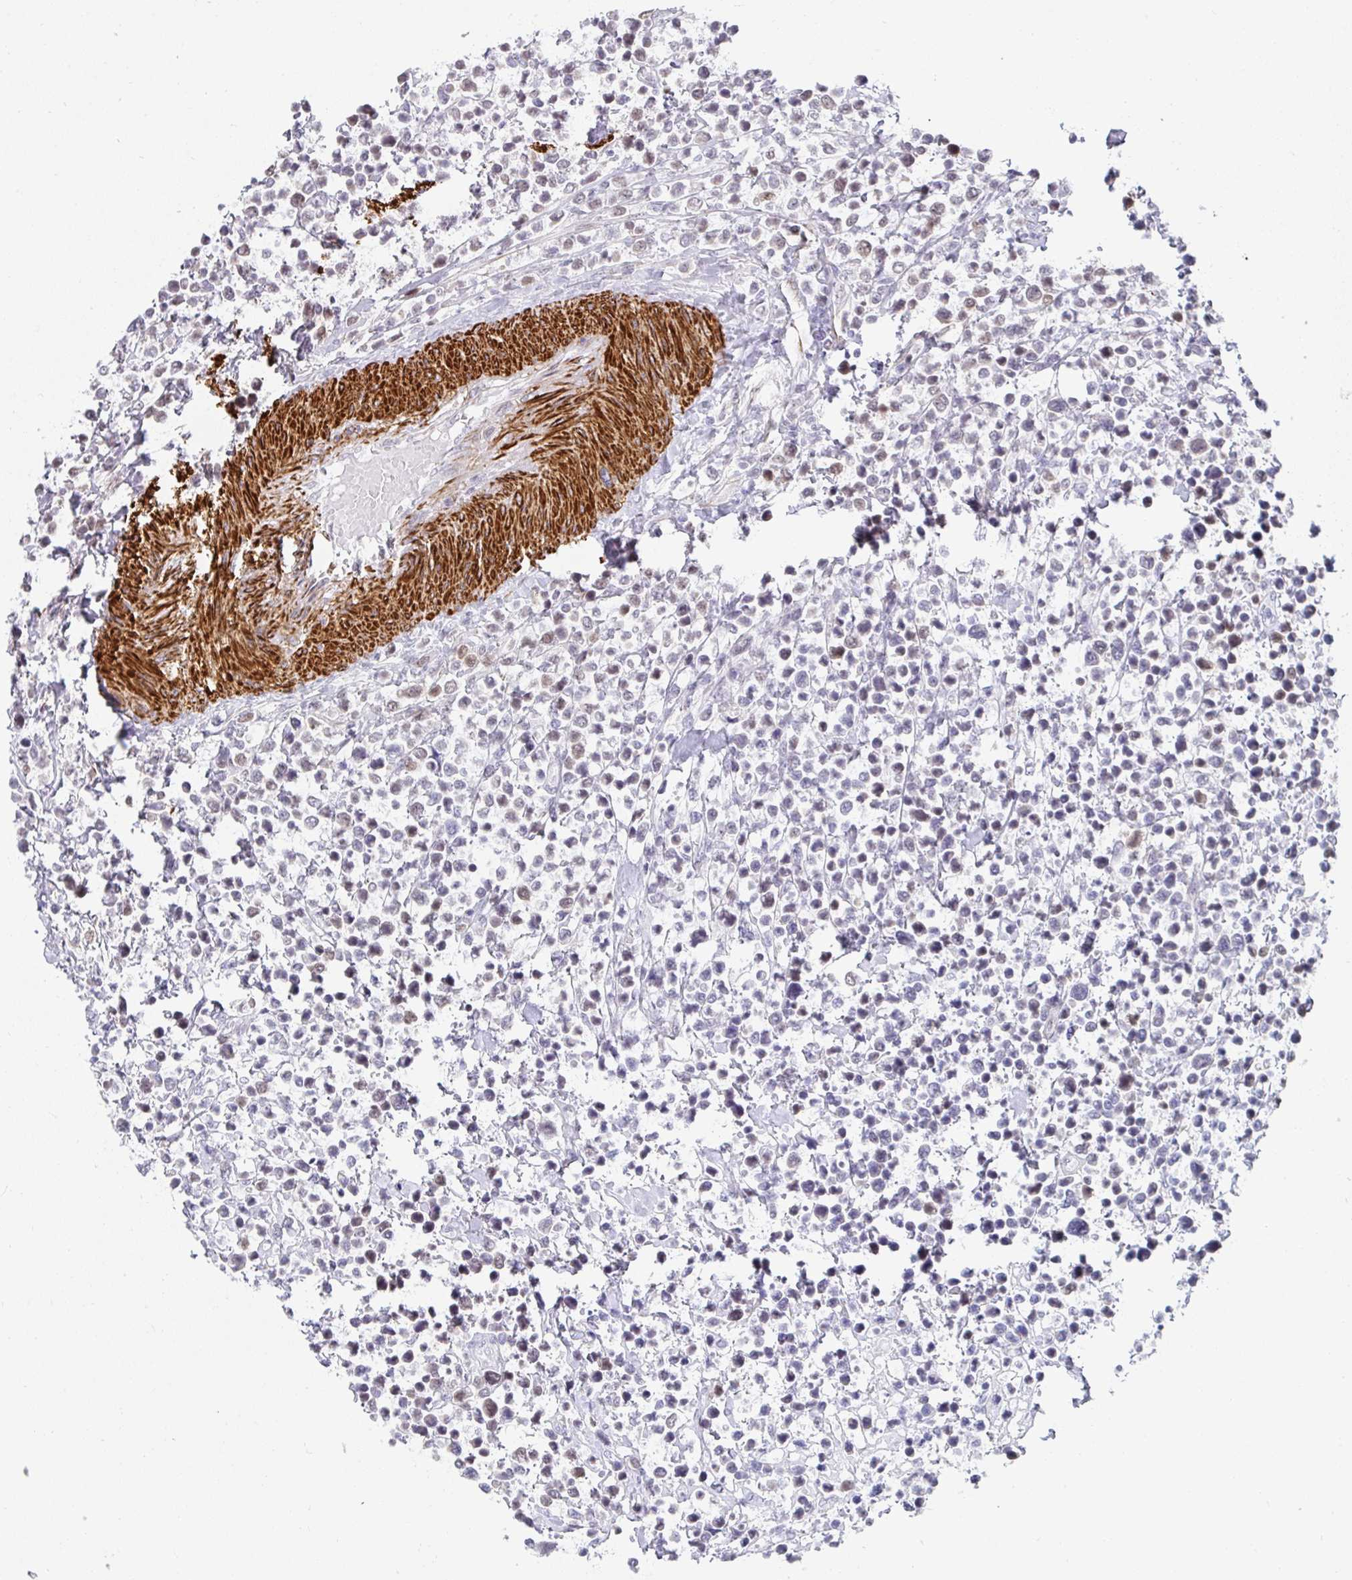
{"staining": {"intensity": "weak", "quantity": "<25%", "location": "nuclear"}, "tissue": "lymphoma", "cell_type": "Tumor cells", "image_type": "cancer", "snomed": [{"axis": "morphology", "description": "Malignant lymphoma, non-Hodgkin's type, High grade"}, {"axis": "topography", "description": "Soft tissue"}], "caption": "The micrograph shows no significant staining in tumor cells of high-grade malignant lymphoma, non-Hodgkin's type.", "gene": "GINS2", "patient": {"sex": "female", "age": 56}}